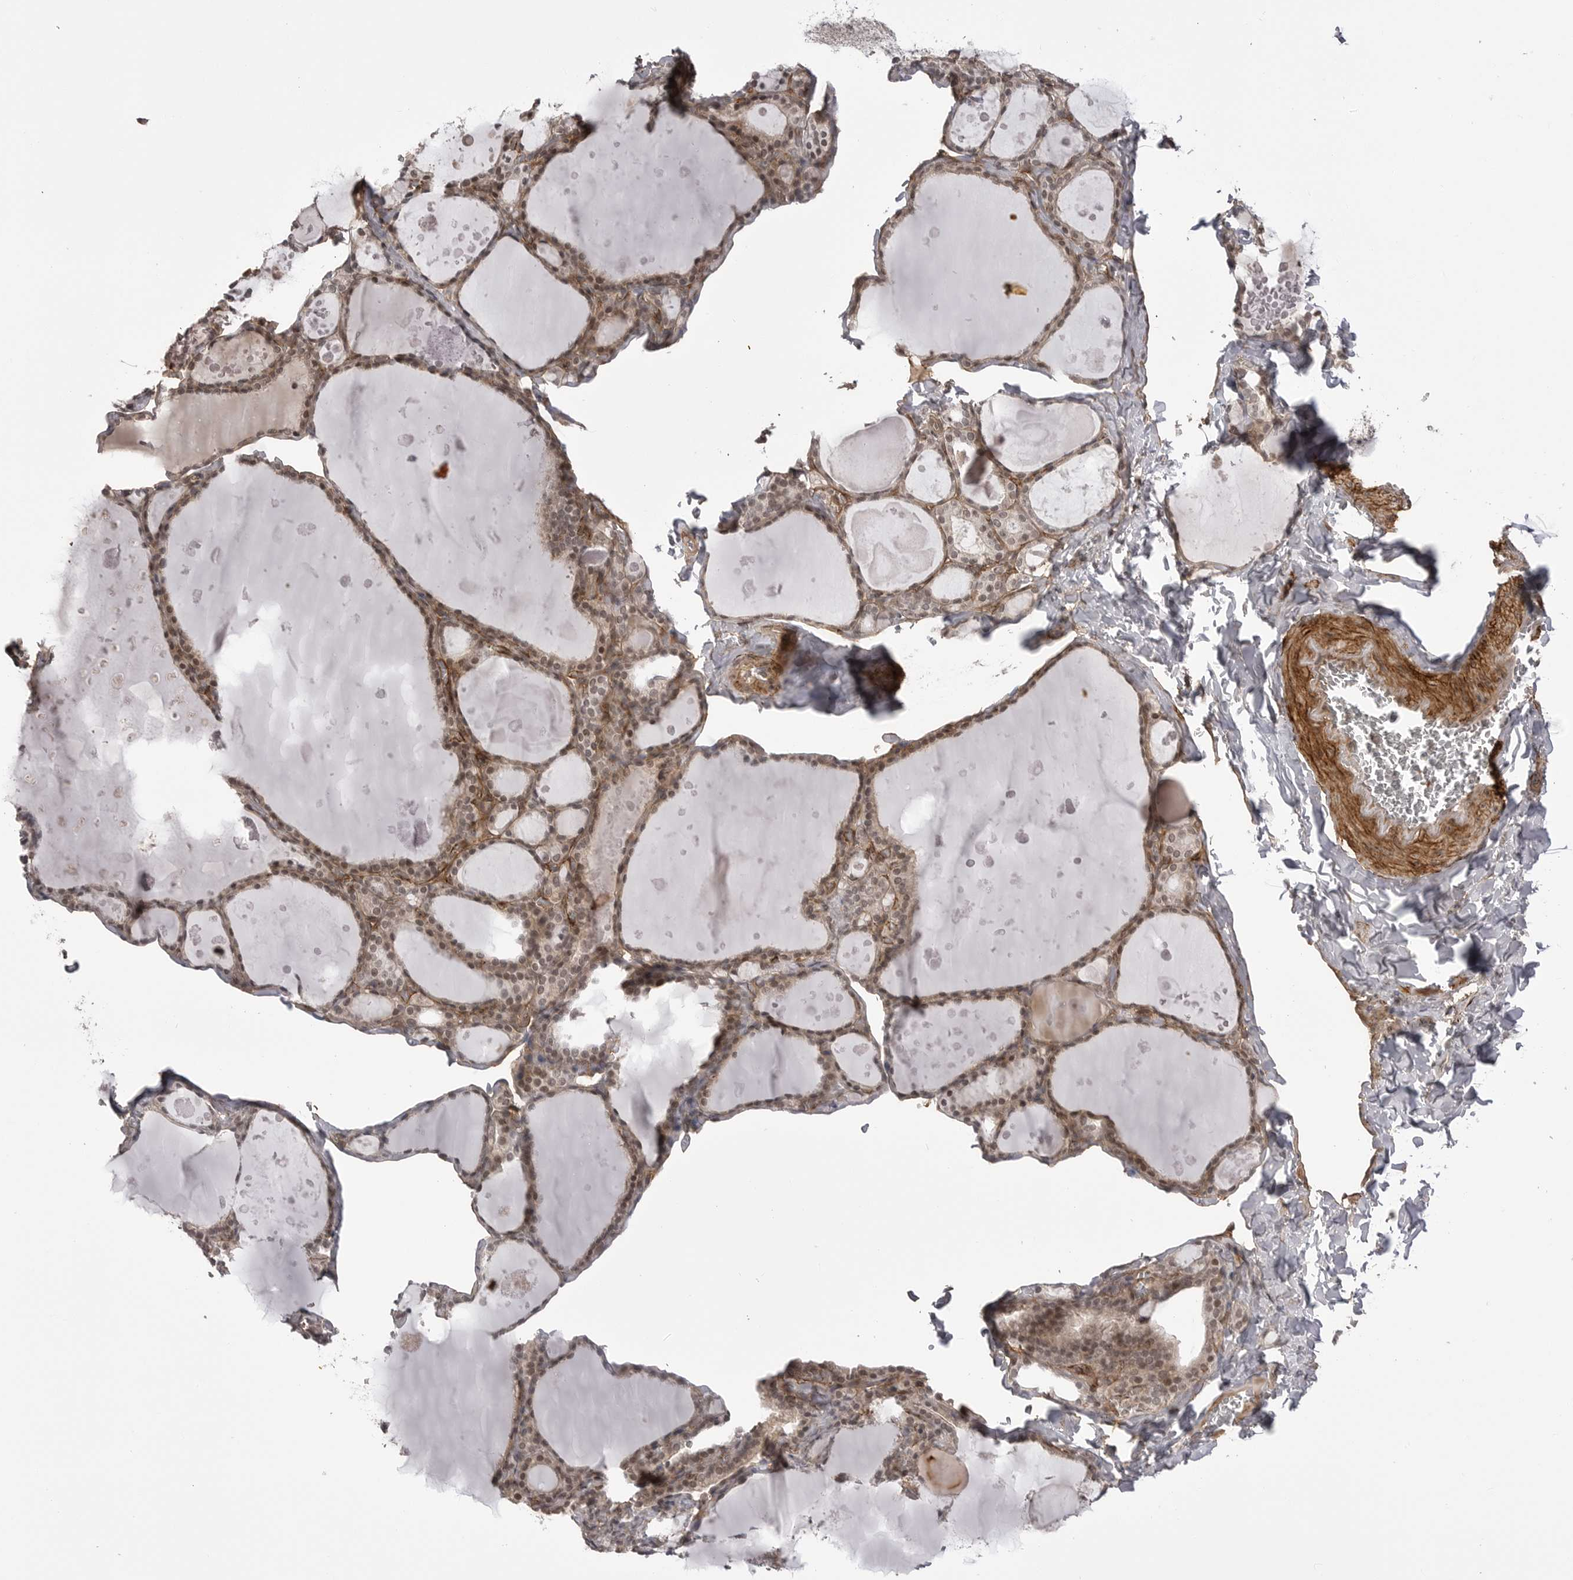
{"staining": {"intensity": "moderate", "quantity": "25%-75%", "location": "cytoplasmic/membranous,nuclear"}, "tissue": "thyroid gland", "cell_type": "Glandular cells", "image_type": "normal", "snomed": [{"axis": "morphology", "description": "Normal tissue, NOS"}, {"axis": "topography", "description": "Thyroid gland"}], "caption": "Immunohistochemistry (IHC) image of normal thyroid gland: thyroid gland stained using immunohistochemistry (IHC) exhibits medium levels of moderate protein expression localized specifically in the cytoplasmic/membranous,nuclear of glandular cells, appearing as a cytoplasmic/membranous,nuclear brown color.", "gene": "SORBS1", "patient": {"sex": "male", "age": 56}}